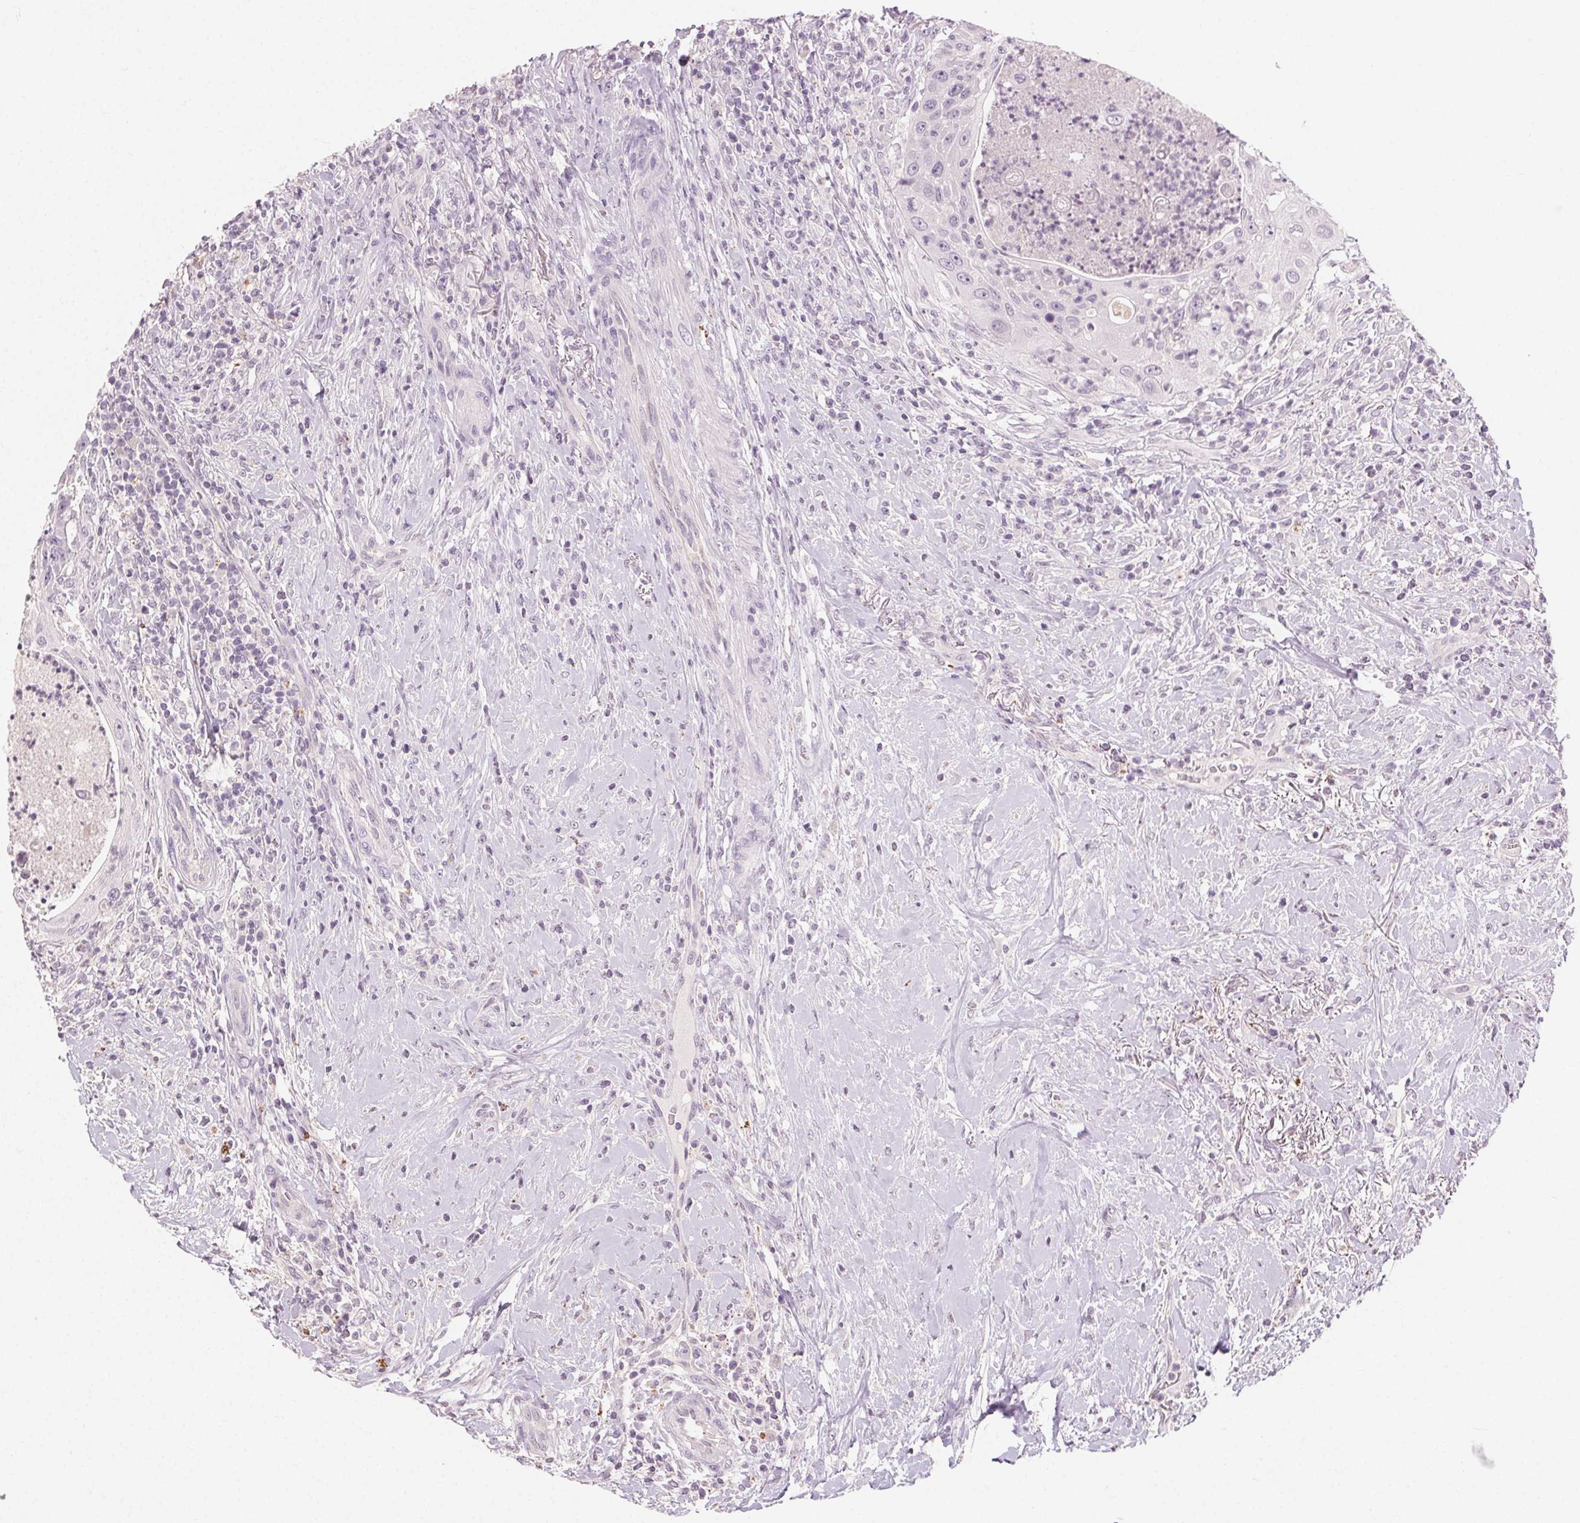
{"staining": {"intensity": "negative", "quantity": "none", "location": "none"}, "tissue": "head and neck cancer", "cell_type": "Tumor cells", "image_type": "cancer", "snomed": [{"axis": "morphology", "description": "Squamous cell carcinoma, NOS"}, {"axis": "topography", "description": "Head-Neck"}], "caption": "Tumor cells show no significant positivity in head and neck squamous cell carcinoma.", "gene": "CLTRN", "patient": {"sex": "male", "age": 69}}